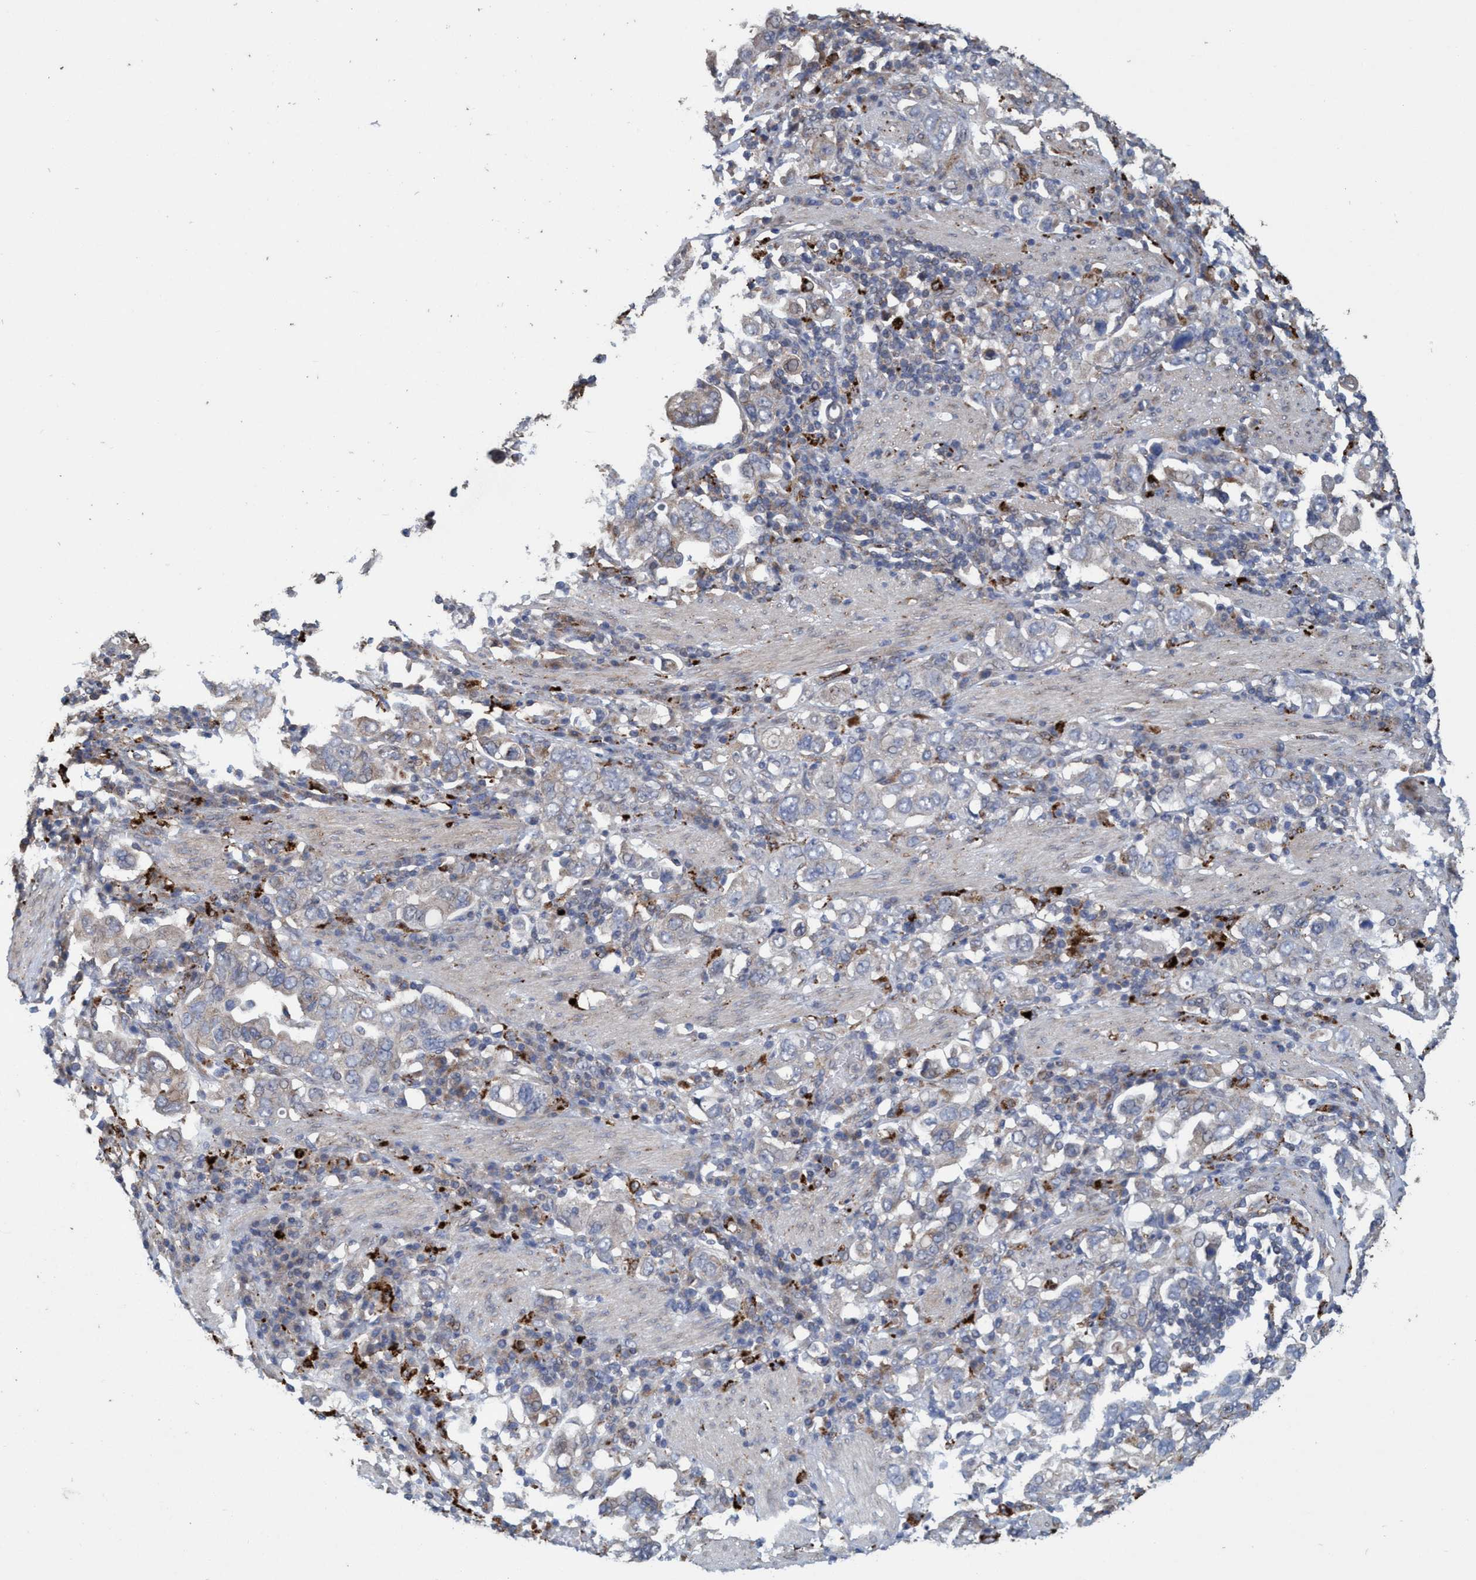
{"staining": {"intensity": "weak", "quantity": "<25%", "location": "cytoplasmic/membranous"}, "tissue": "stomach cancer", "cell_type": "Tumor cells", "image_type": "cancer", "snomed": [{"axis": "morphology", "description": "Adenocarcinoma, NOS"}, {"axis": "topography", "description": "Stomach, upper"}], "caption": "IHC of stomach cancer exhibits no expression in tumor cells. The staining is performed using DAB (3,3'-diaminobenzidine) brown chromogen with nuclei counter-stained in using hematoxylin.", "gene": "BBS9", "patient": {"sex": "male", "age": 62}}